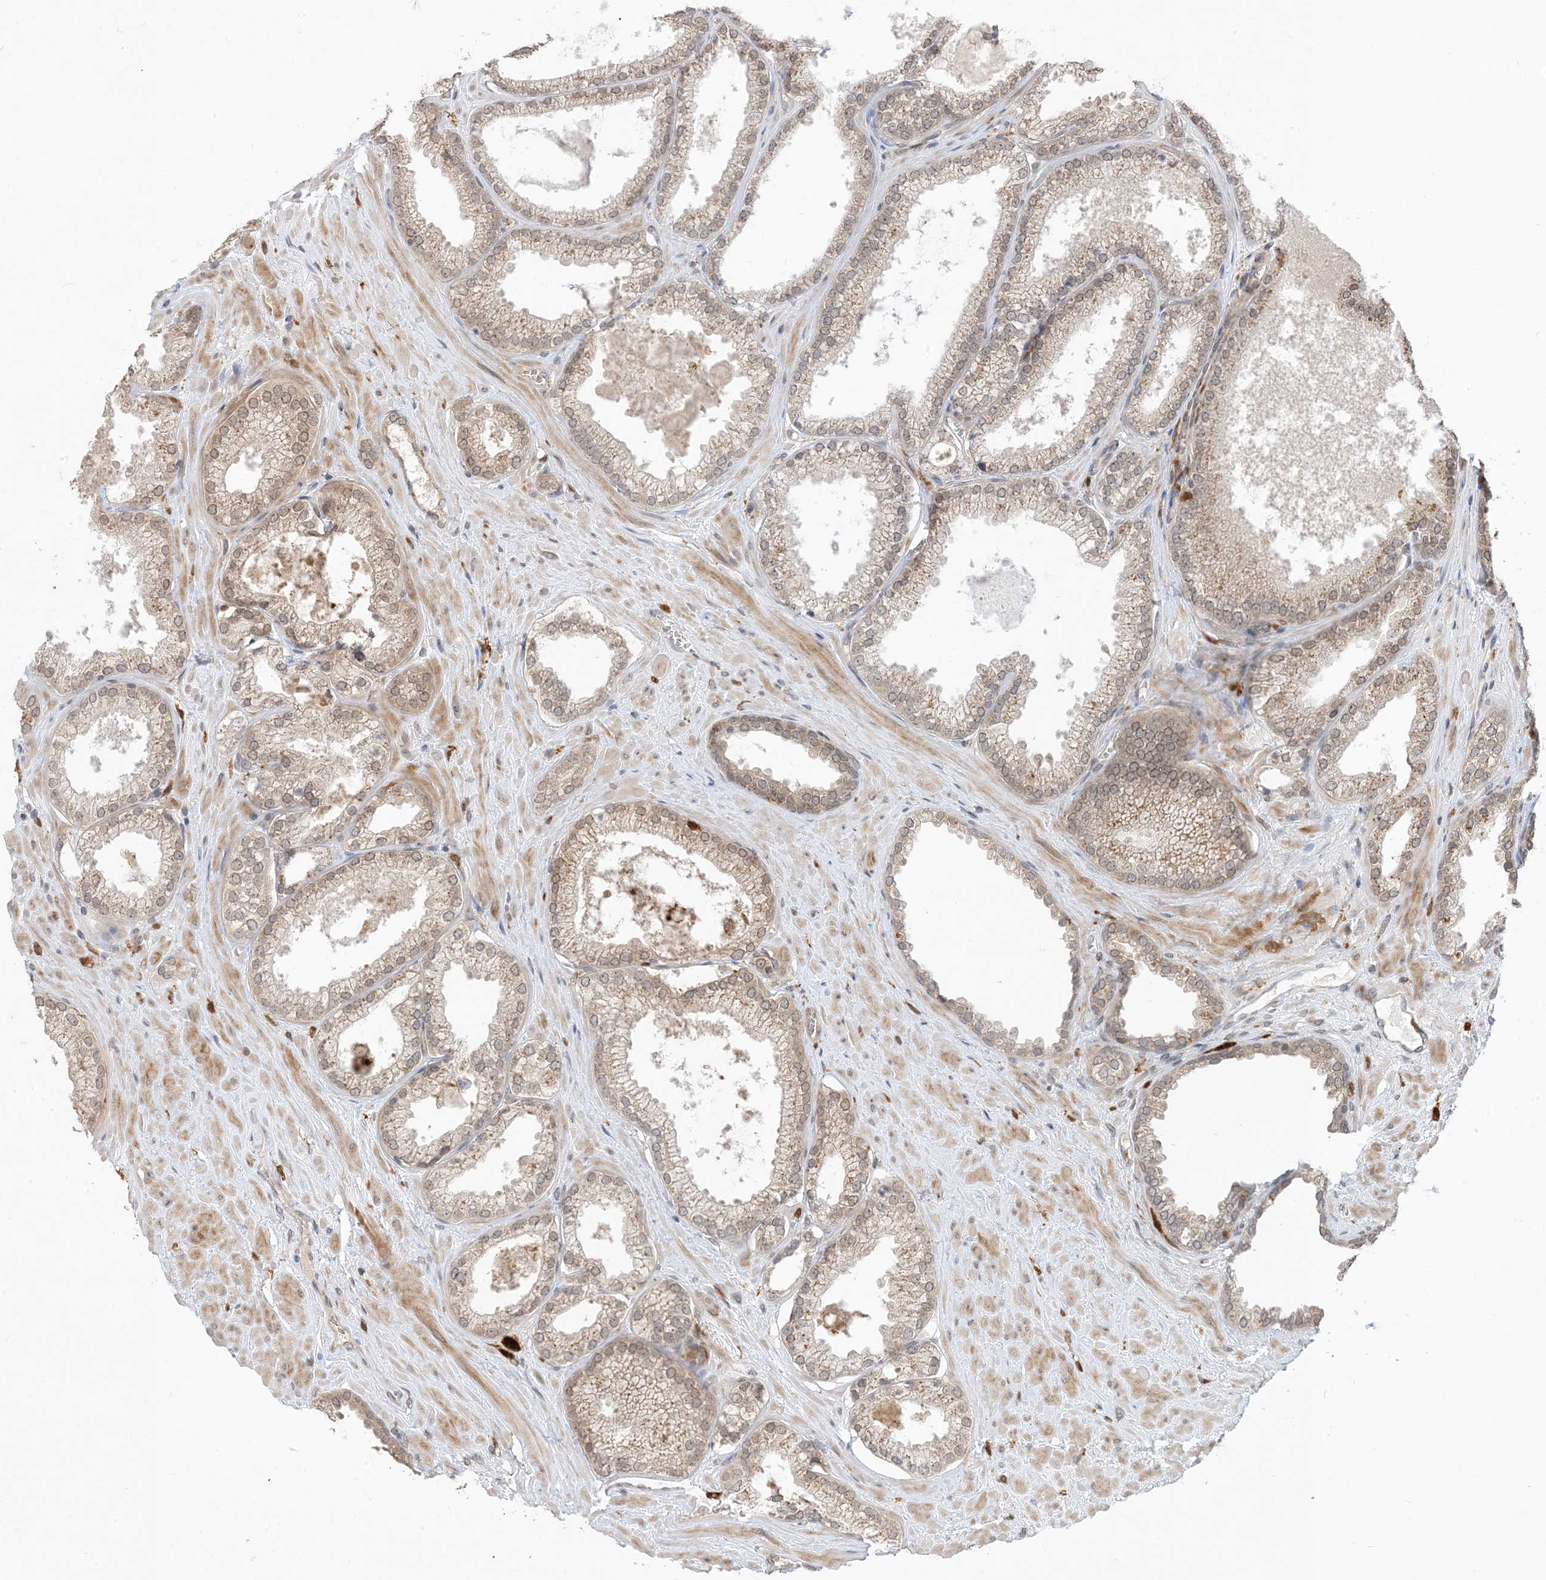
{"staining": {"intensity": "weak", "quantity": "25%-75%", "location": "cytoplasmic/membranous,nuclear"}, "tissue": "prostate cancer", "cell_type": "Tumor cells", "image_type": "cancer", "snomed": [{"axis": "morphology", "description": "Adenocarcinoma, Low grade"}, {"axis": "topography", "description": "Prostate"}], "caption": "Adenocarcinoma (low-grade) (prostate) stained with a brown dye shows weak cytoplasmic/membranous and nuclear positive staining in approximately 25%-75% of tumor cells.", "gene": "NAGK", "patient": {"sex": "male", "age": 62}}